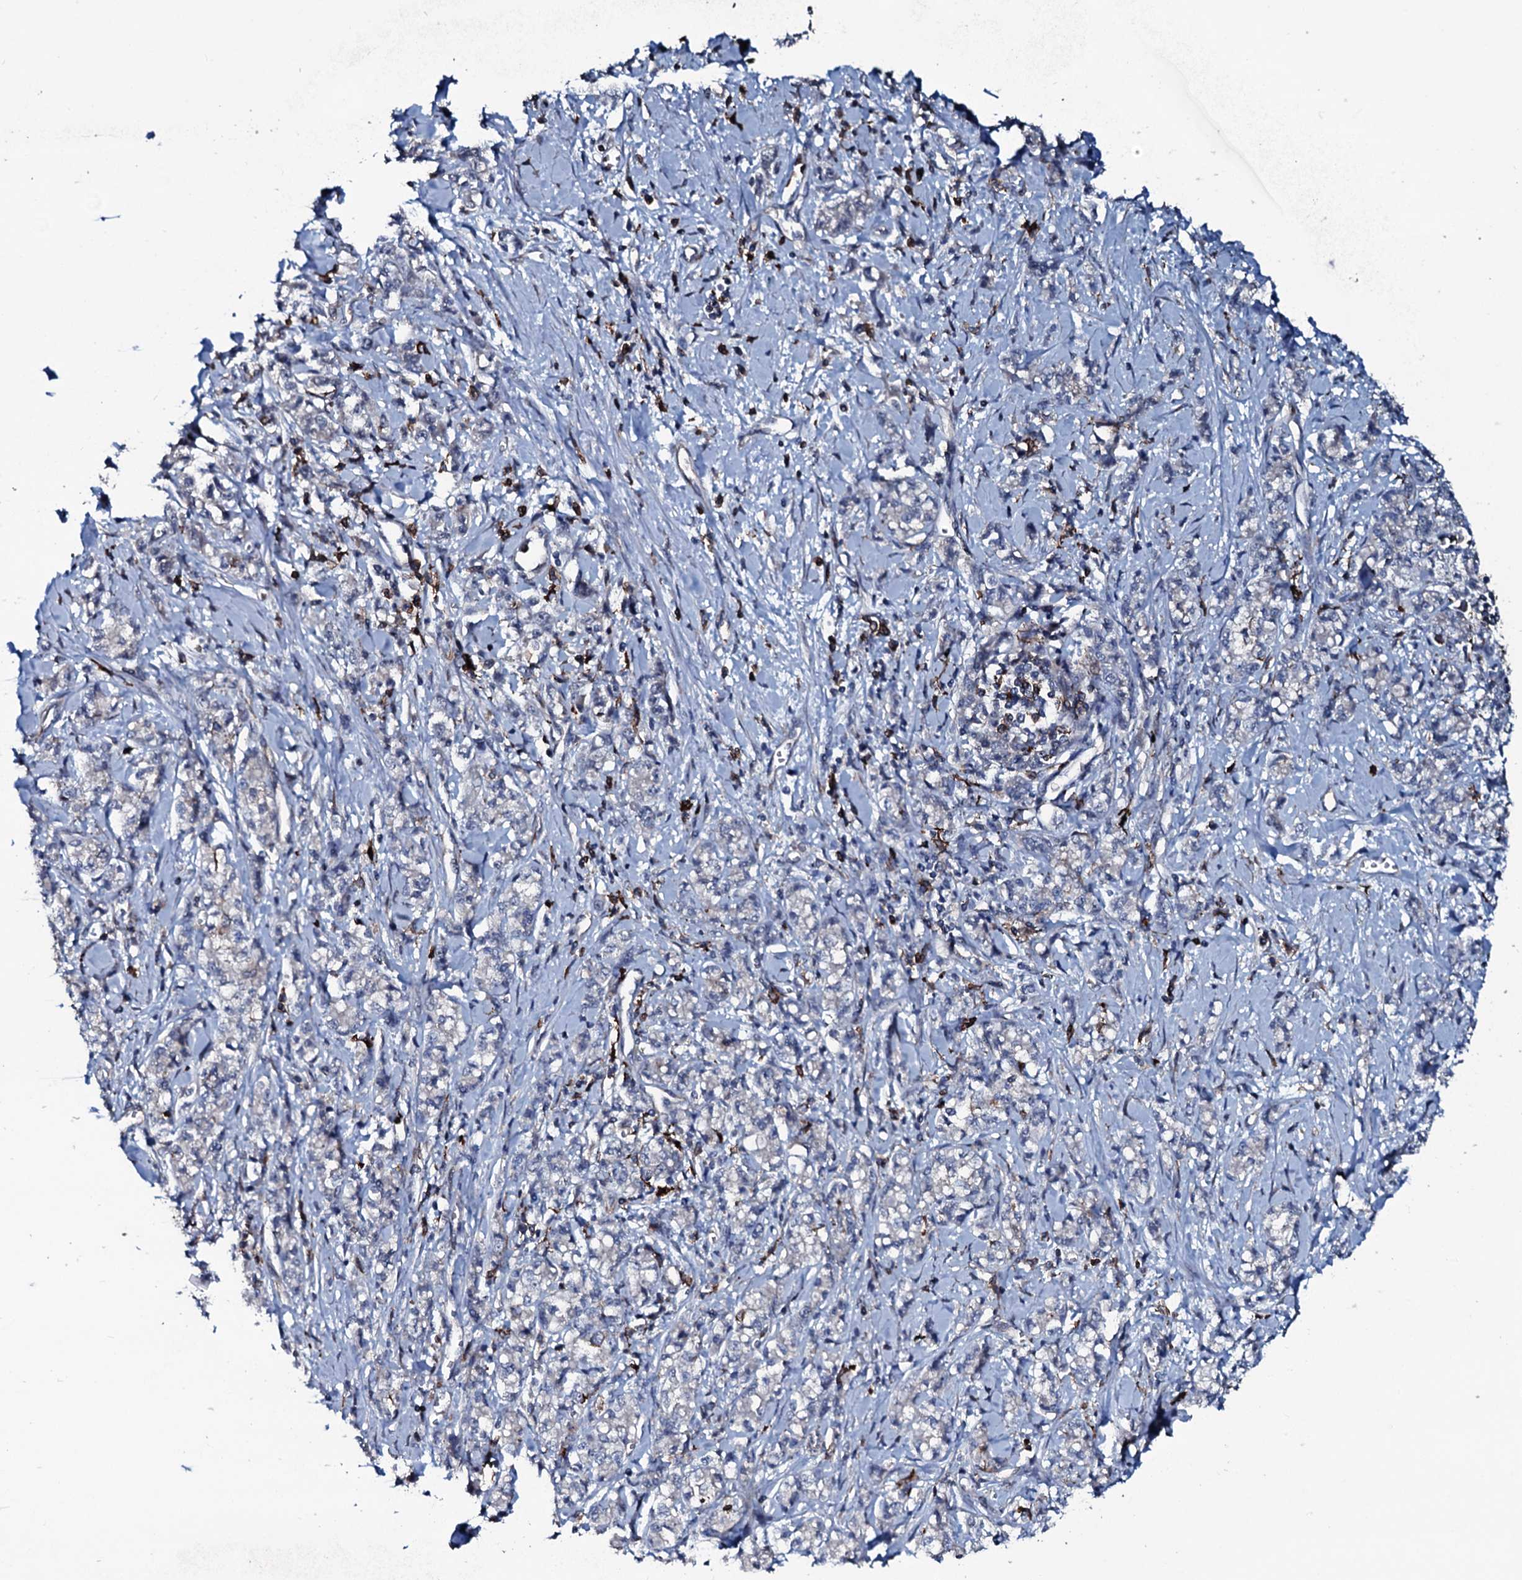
{"staining": {"intensity": "negative", "quantity": "none", "location": "none"}, "tissue": "stomach cancer", "cell_type": "Tumor cells", "image_type": "cancer", "snomed": [{"axis": "morphology", "description": "Adenocarcinoma, NOS"}, {"axis": "topography", "description": "Stomach"}], "caption": "Photomicrograph shows no protein expression in tumor cells of stomach cancer (adenocarcinoma) tissue.", "gene": "OGFOD2", "patient": {"sex": "female", "age": 76}}